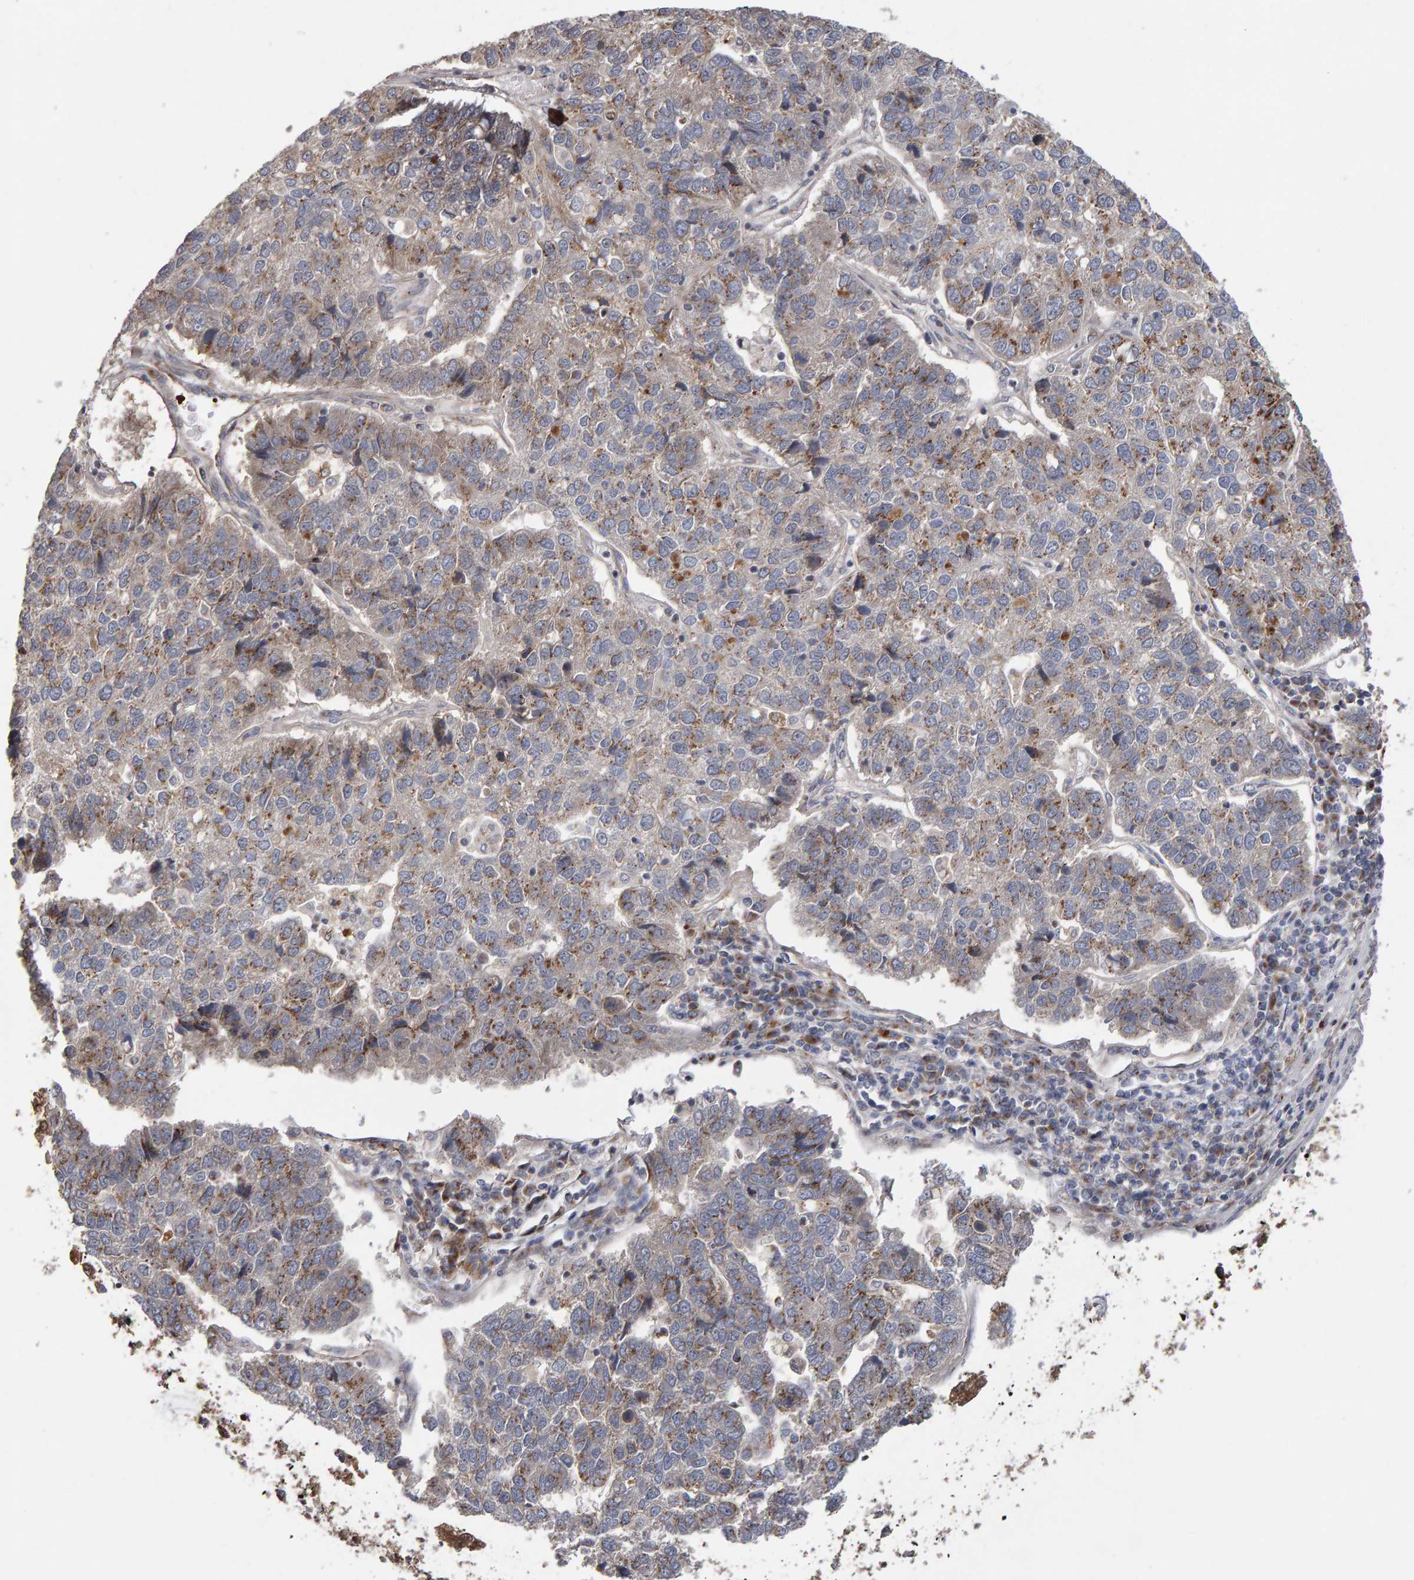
{"staining": {"intensity": "moderate", "quantity": "25%-75%", "location": "cytoplasmic/membranous"}, "tissue": "pancreatic cancer", "cell_type": "Tumor cells", "image_type": "cancer", "snomed": [{"axis": "morphology", "description": "Adenocarcinoma, NOS"}, {"axis": "topography", "description": "Pancreas"}], "caption": "Human pancreatic cancer (adenocarcinoma) stained with a protein marker demonstrates moderate staining in tumor cells.", "gene": "CANT1", "patient": {"sex": "female", "age": 61}}